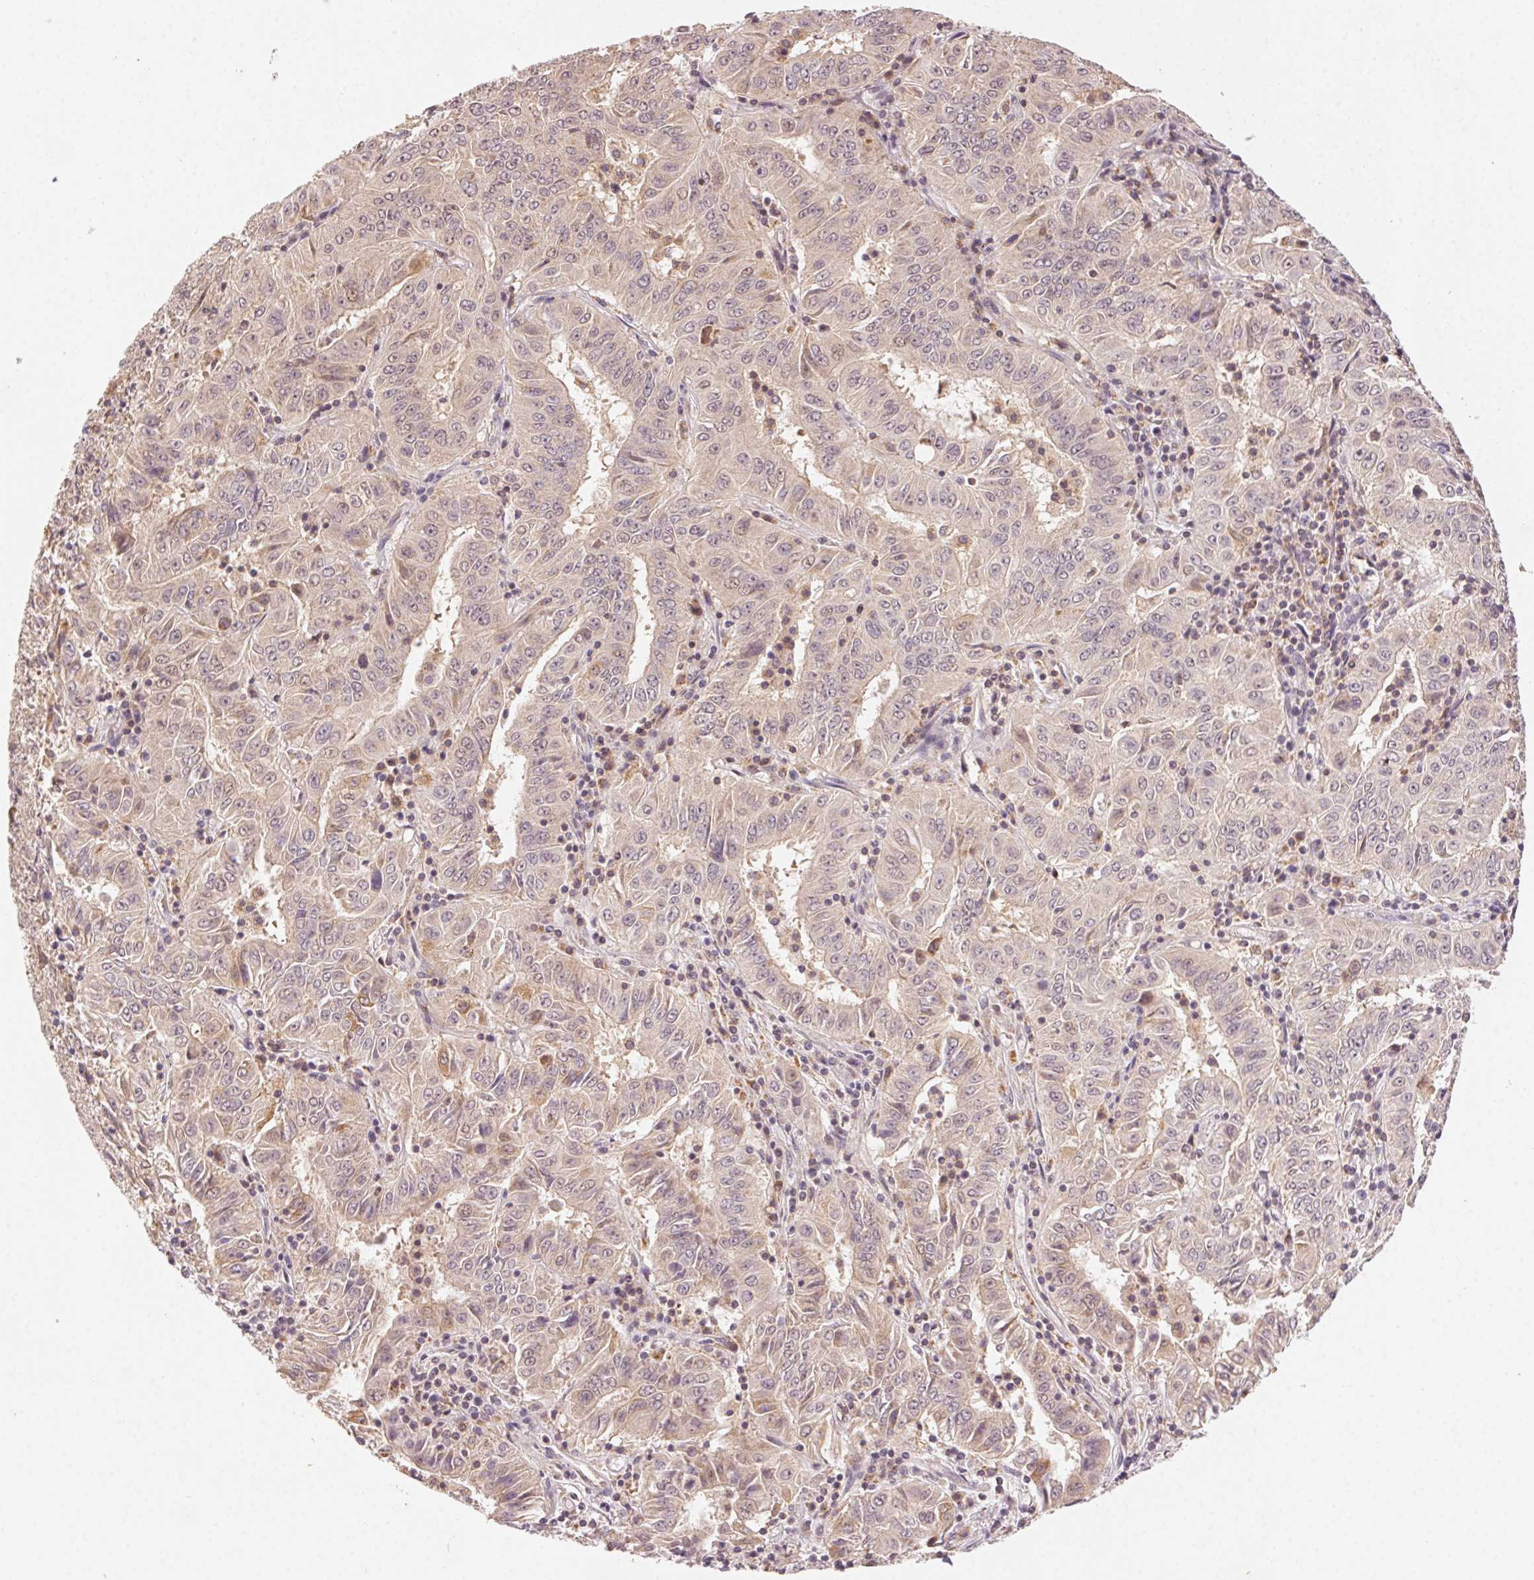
{"staining": {"intensity": "weak", "quantity": ">75%", "location": "cytoplasmic/membranous"}, "tissue": "pancreatic cancer", "cell_type": "Tumor cells", "image_type": "cancer", "snomed": [{"axis": "morphology", "description": "Adenocarcinoma, NOS"}, {"axis": "topography", "description": "Pancreas"}], "caption": "Immunohistochemical staining of human pancreatic cancer displays weak cytoplasmic/membranous protein expression in approximately >75% of tumor cells.", "gene": "NCOA4", "patient": {"sex": "male", "age": 63}}